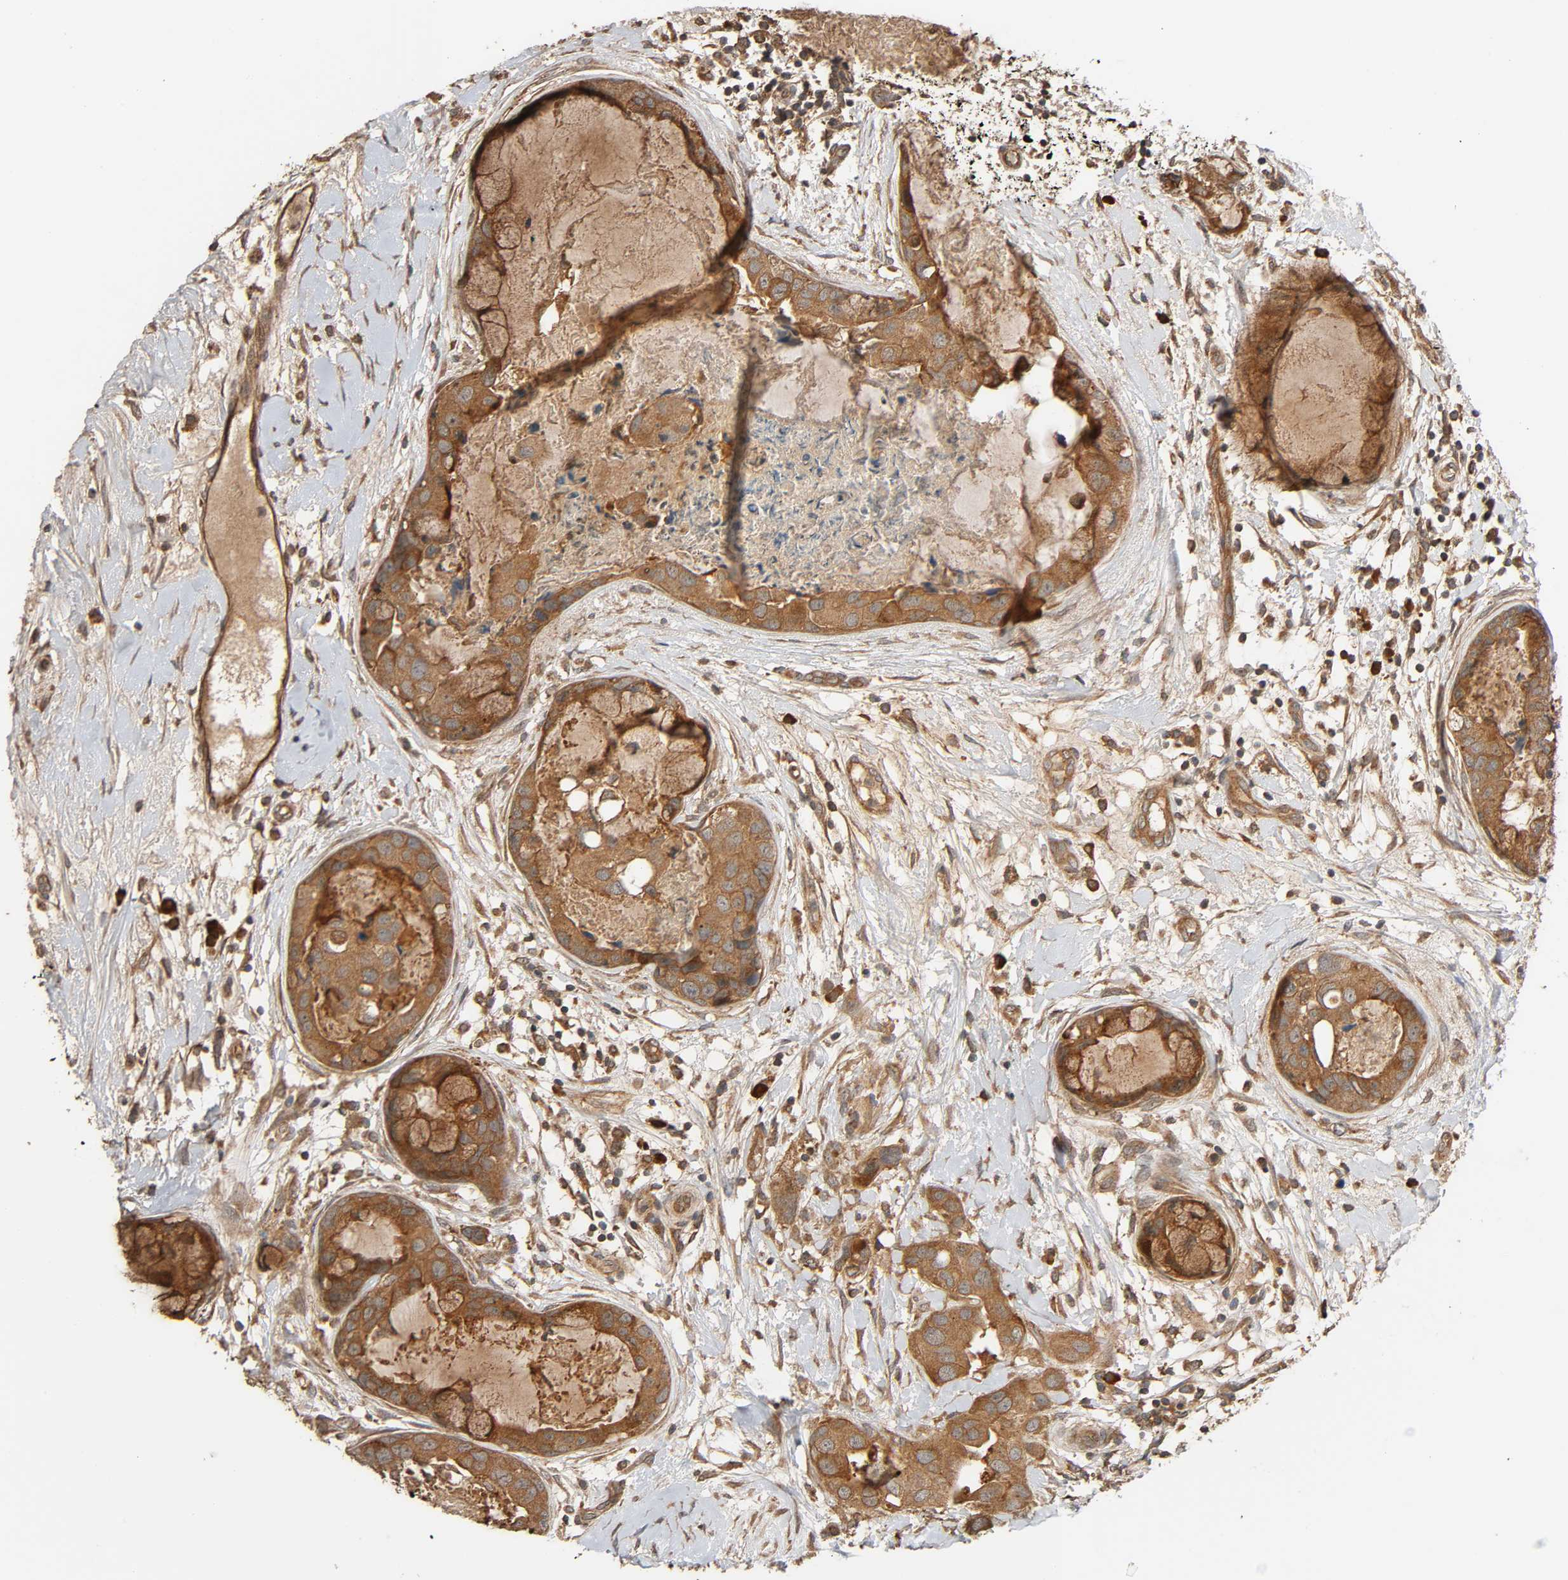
{"staining": {"intensity": "moderate", "quantity": ">75%", "location": "cytoplasmic/membranous"}, "tissue": "breast cancer", "cell_type": "Tumor cells", "image_type": "cancer", "snomed": [{"axis": "morphology", "description": "Duct carcinoma"}, {"axis": "topography", "description": "Breast"}], "caption": "IHC image of invasive ductal carcinoma (breast) stained for a protein (brown), which reveals medium levels of moderate cytoplasmic/membranous staining in approximately >75% of tumor cells.", "gene": "MAP3K8", "patient": {"sex": "female", "age": 40}}